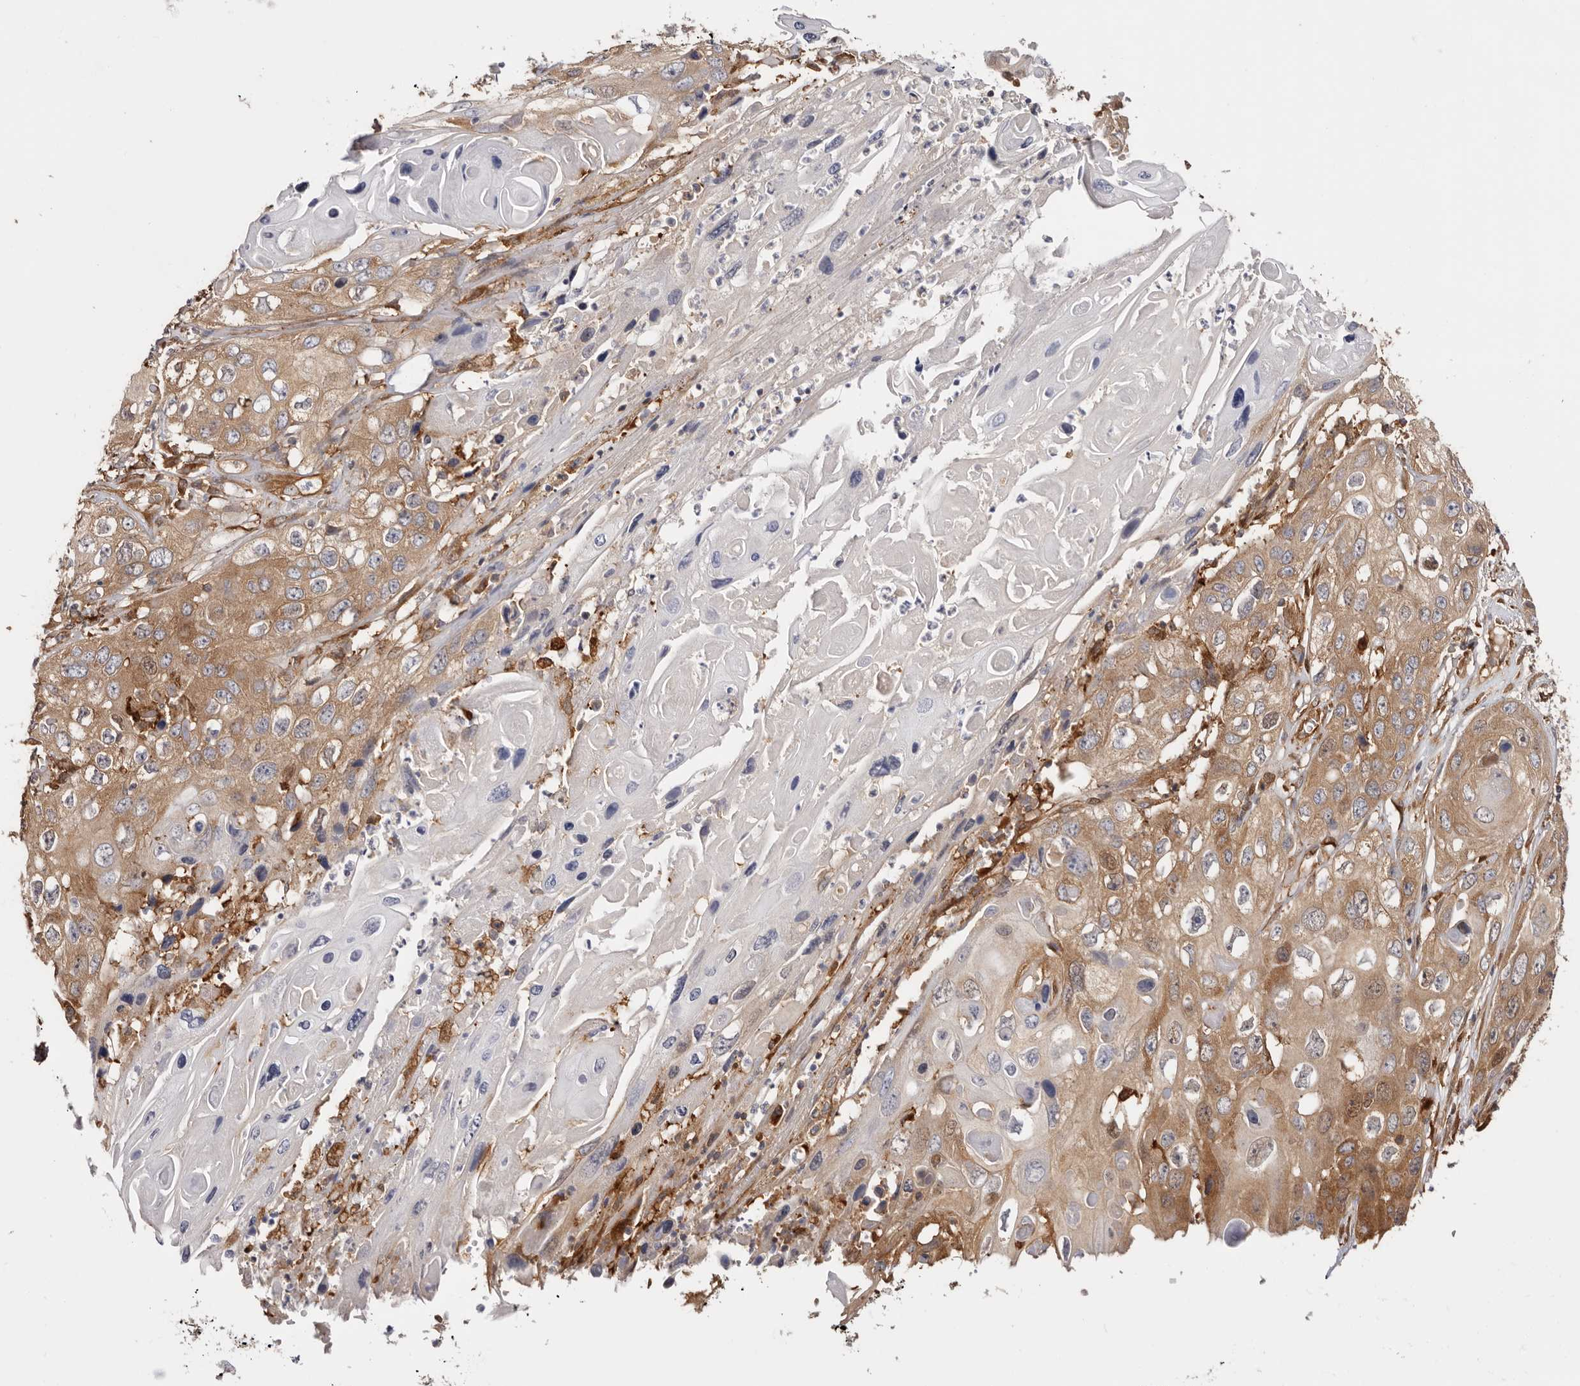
{"staining": {"intensity": "moderate", "quantity": ">75%", "location": "cytoplasmic/membranous"}, "tissue": "skin cancer", "cell_type": "Tumor cells", "image_type": "cancer", "snomed": [{"axis": "morphology", "description": "Squamous cell carcinoma, NOS"}, {"axis": "topography", "description": "Skin"}], "caption": "Squamous cell carcinoma (skin) stained with DAB (3,3'-diaminobenzidine) IHC exhibits medium levels of moderate cytoplasmic/membranous staining in approximately >75% of tumor cells.", "gene": "LAP3", "patient": {"sex": "male", "age": 55}}